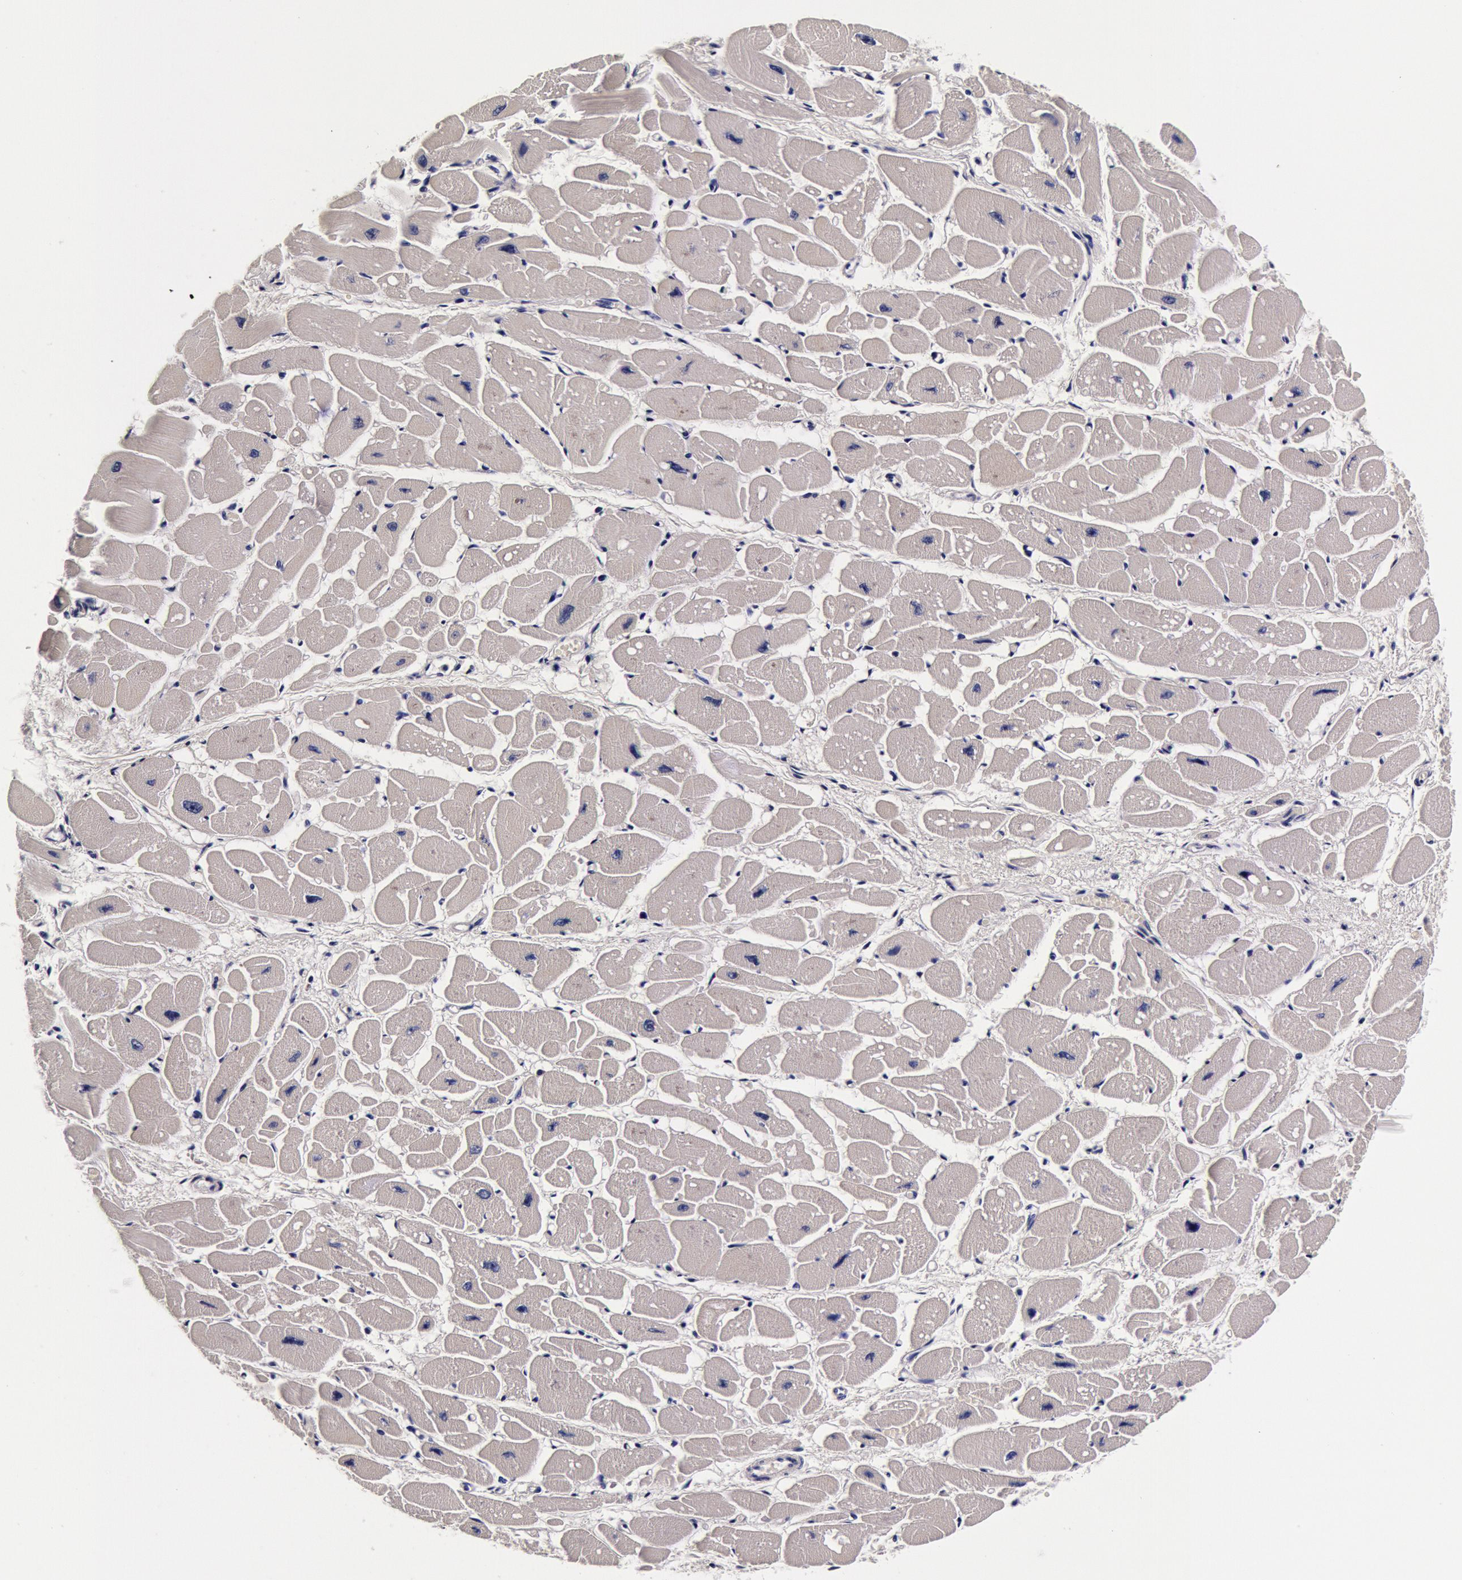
{"staining": {"intensity": "negative", "quantity": "none", "location": "none"}, "tissue": "heart muscle", "cell_type": "Cardiomyocytes", "image_type": "normal", "snomed": [{"axis": "morphology", "description": "Normal tissue, NOS"}, {"axis": "topography", "description": "Heart"}], "caption": "This is a micrograph of IHC staining of unremarkable heart muscle, which shows no staining in cardiomyocytes.", "gene": "CCDC22", "patient": {"sex": "female", "age": 54}}